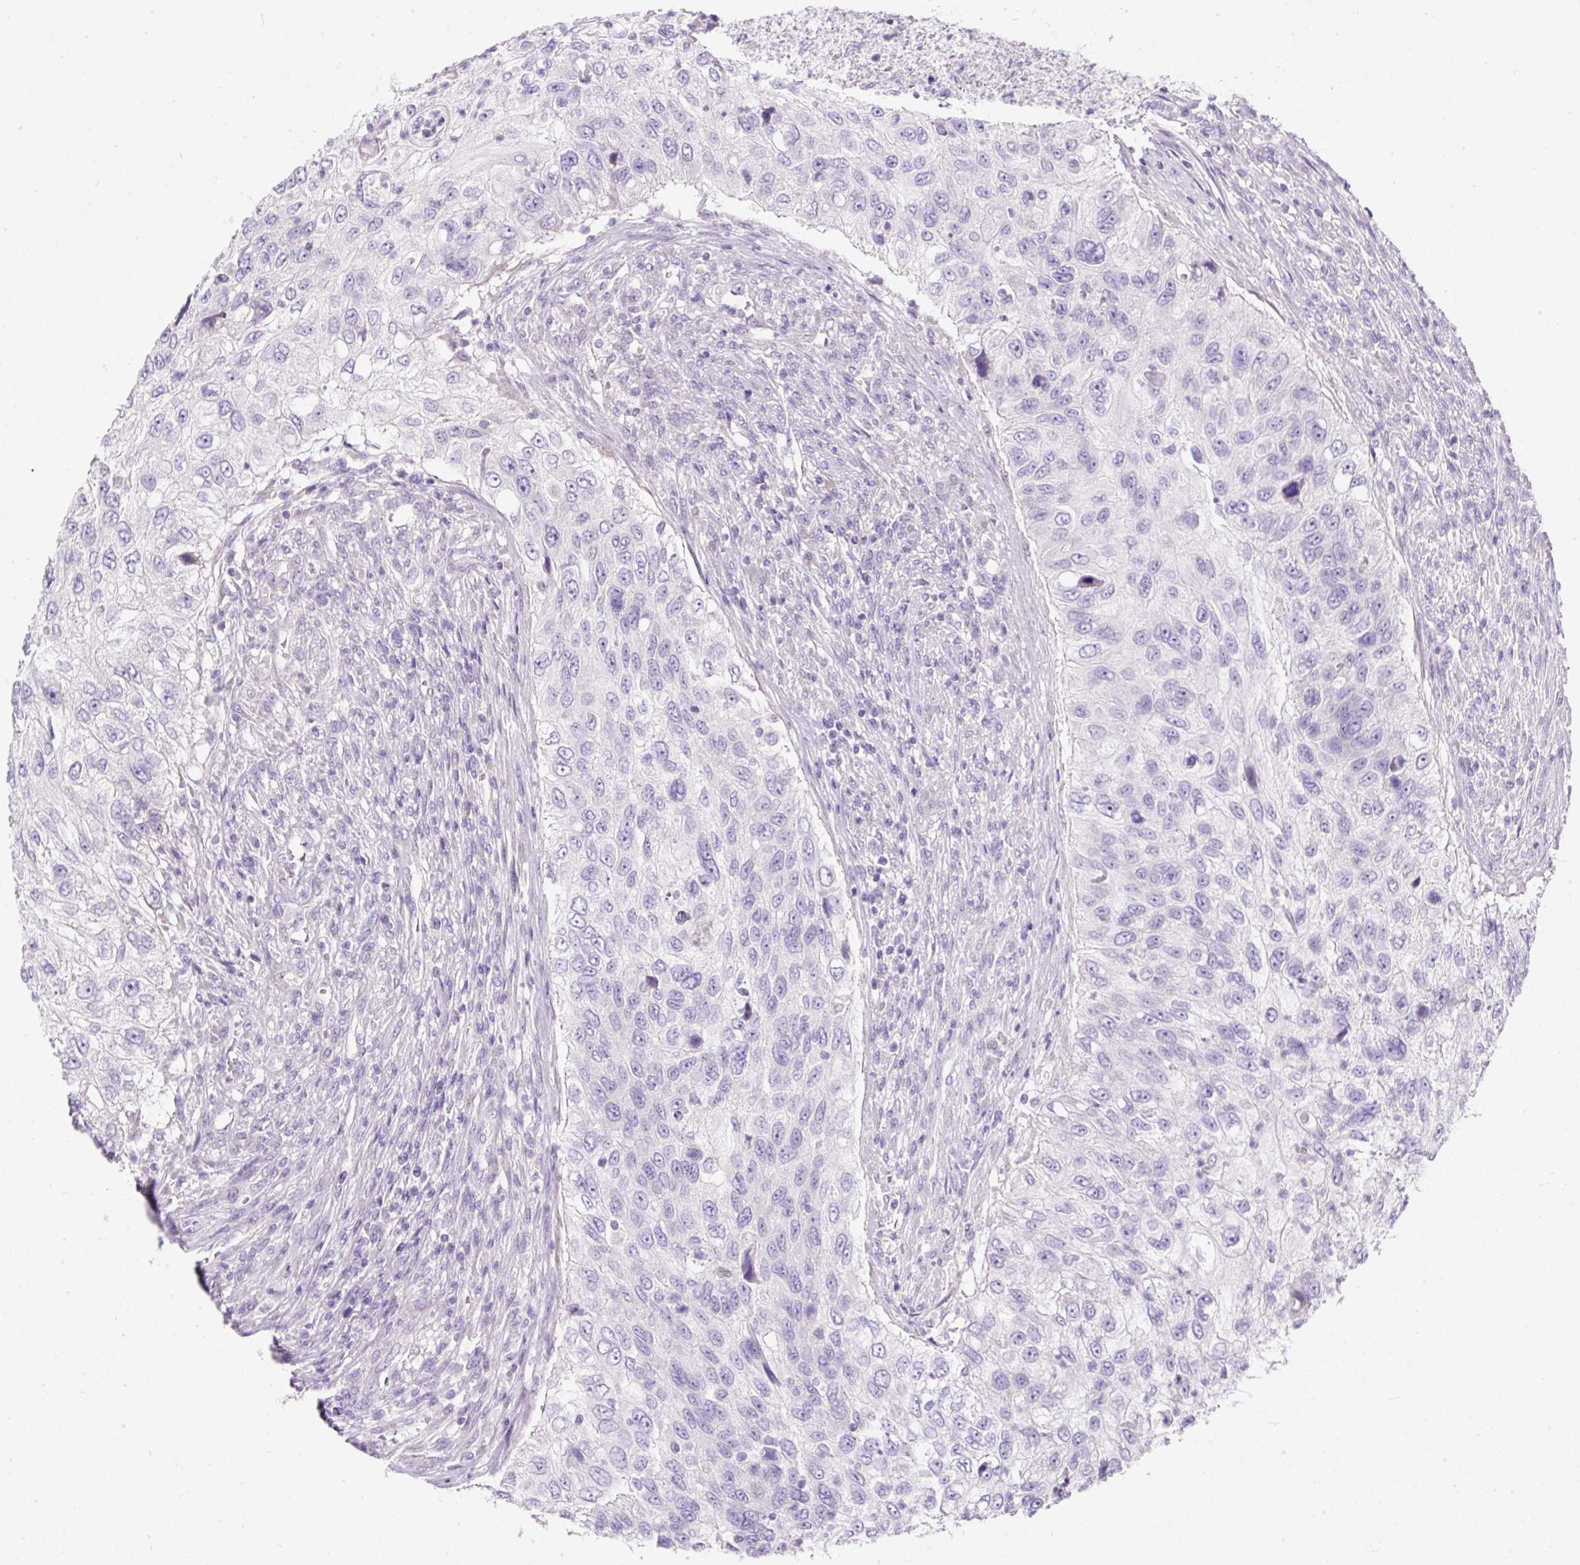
{"staining": {"intensity": "negative", "quantity": "none", "location": "none"}, "tissue": "urothelial cancer", "cell_type": "Tumor cells", "image_type": "cancer", "snomed": [{"axis": "morphology", "description": "Urothelial carcinoma, High grade"}, {"axis": "topography", "description": "Urinary bladder"}], "caption": "This is an IHC histopathology image of human urothelial cancer. There is no positivity in tumor cells.", "gene": "SUSD5", "patient": {"sex": "female", "age": 60}}